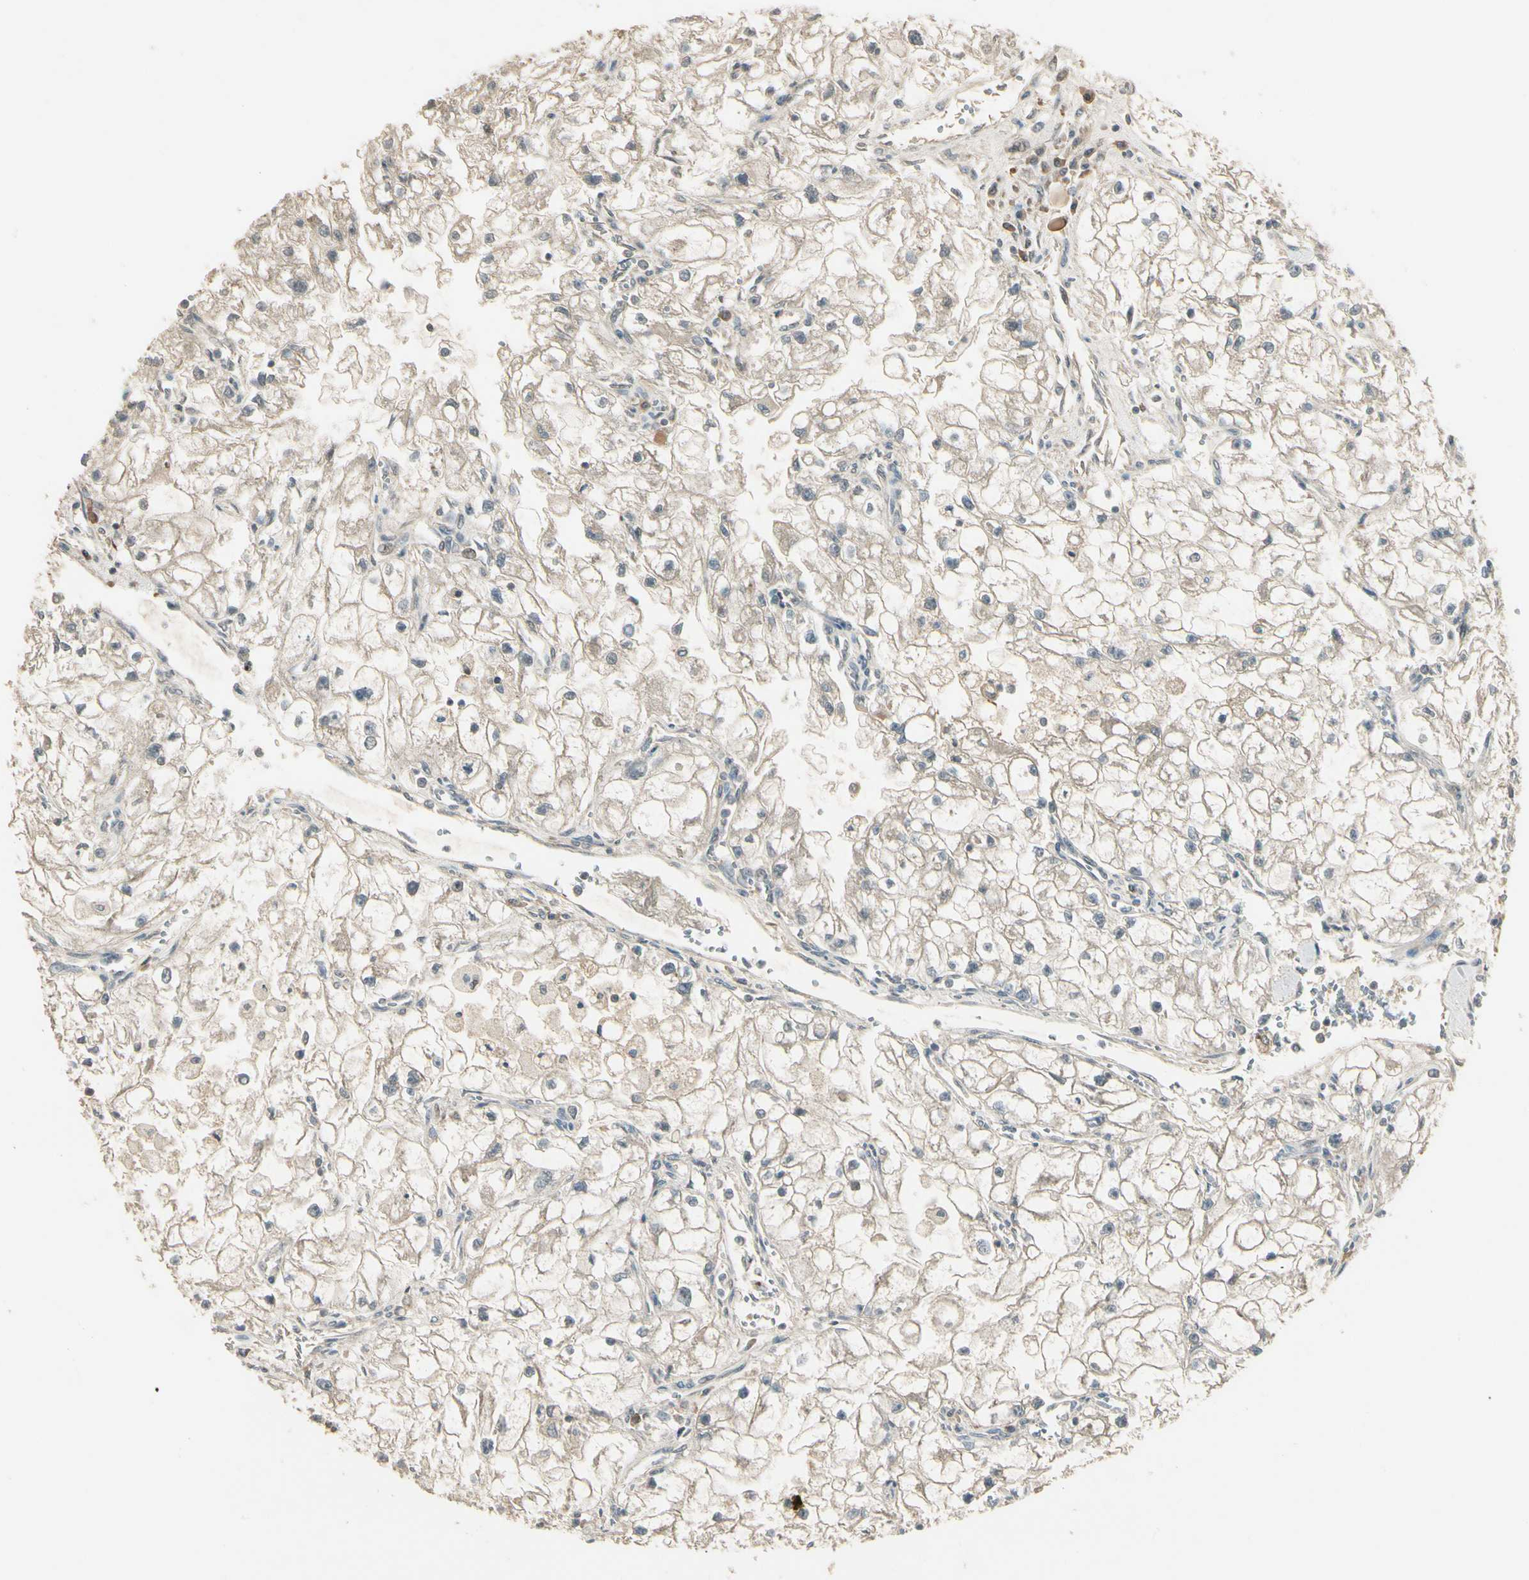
{"staining": {"intensity": "weak", "quantity": ">75%", "location": "cytoplasmic/membranous"}, "tissue": "renal cancer", "cell_type": "Tumor cells", "image_type": "cancer", "snomed": [{"axis": "morphology", "description": "Adenocarcinoma, NOS"}, {"axis": "topography", "description": "Kidney"}], "caption": "Human renal cancer stained for a protein (brown) displays weak cytoplasmic/membranous positive positivity in about >75% of tumor cells.", "gene": "ACVR1", "patient": {"sex": "female", "age": 70}}